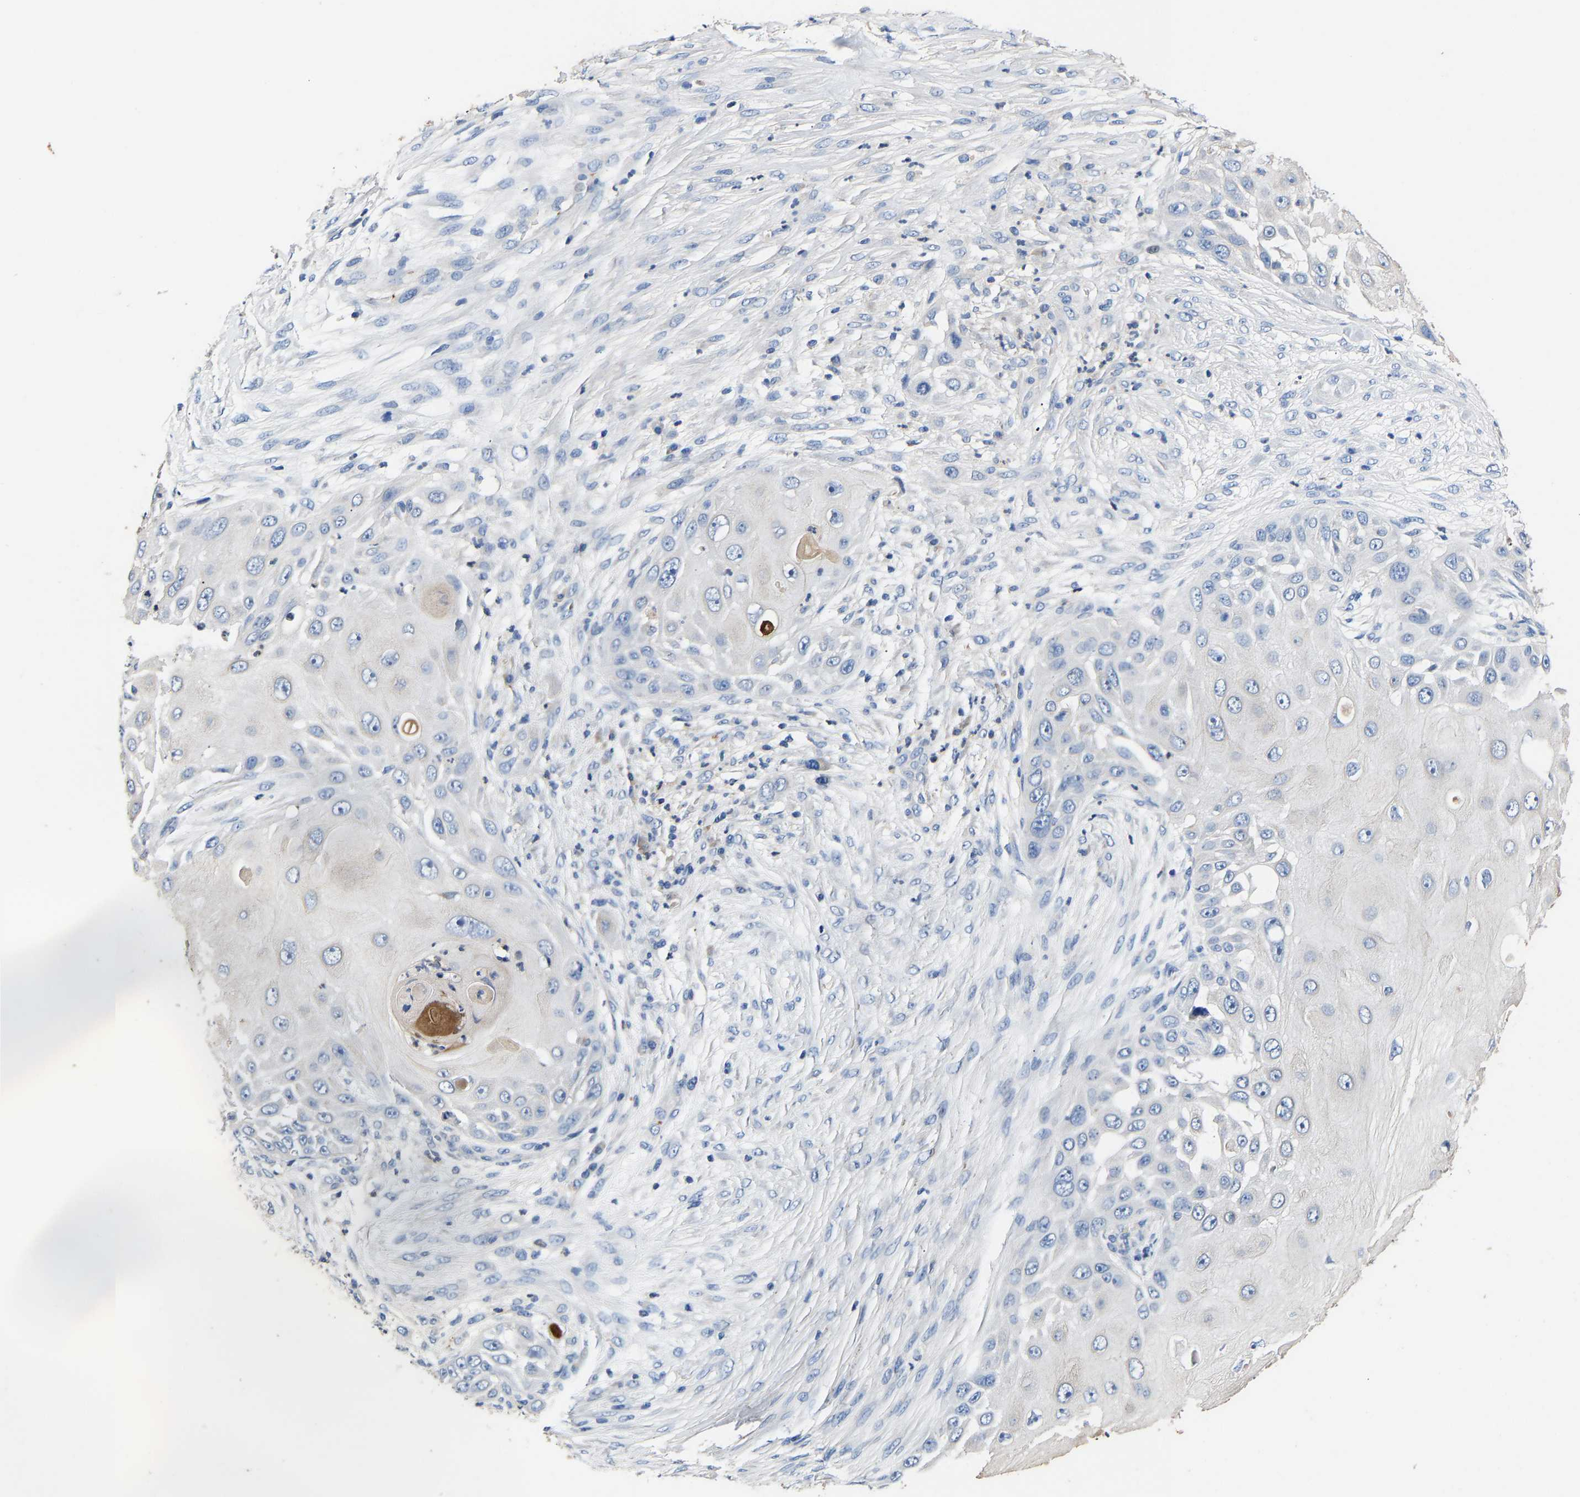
{"staining": {"intensity": "negative", "quantity": "none", "location": "none"}, "tissue": "skin cancer", "cell_type": "Tumor cells", "image_type": "cancer", "snomed": [{"axis": "morphology", "description": "Squamous cell carcinoma, NOS"}, {"axis": "topography", "description": "Skin"}], "caption": "Immunohistochemical staining of human skin cancer displays no significant staining in tumor cells.", "gene": "CCDC171", "patient": {"sex": "female", "age": 44}}